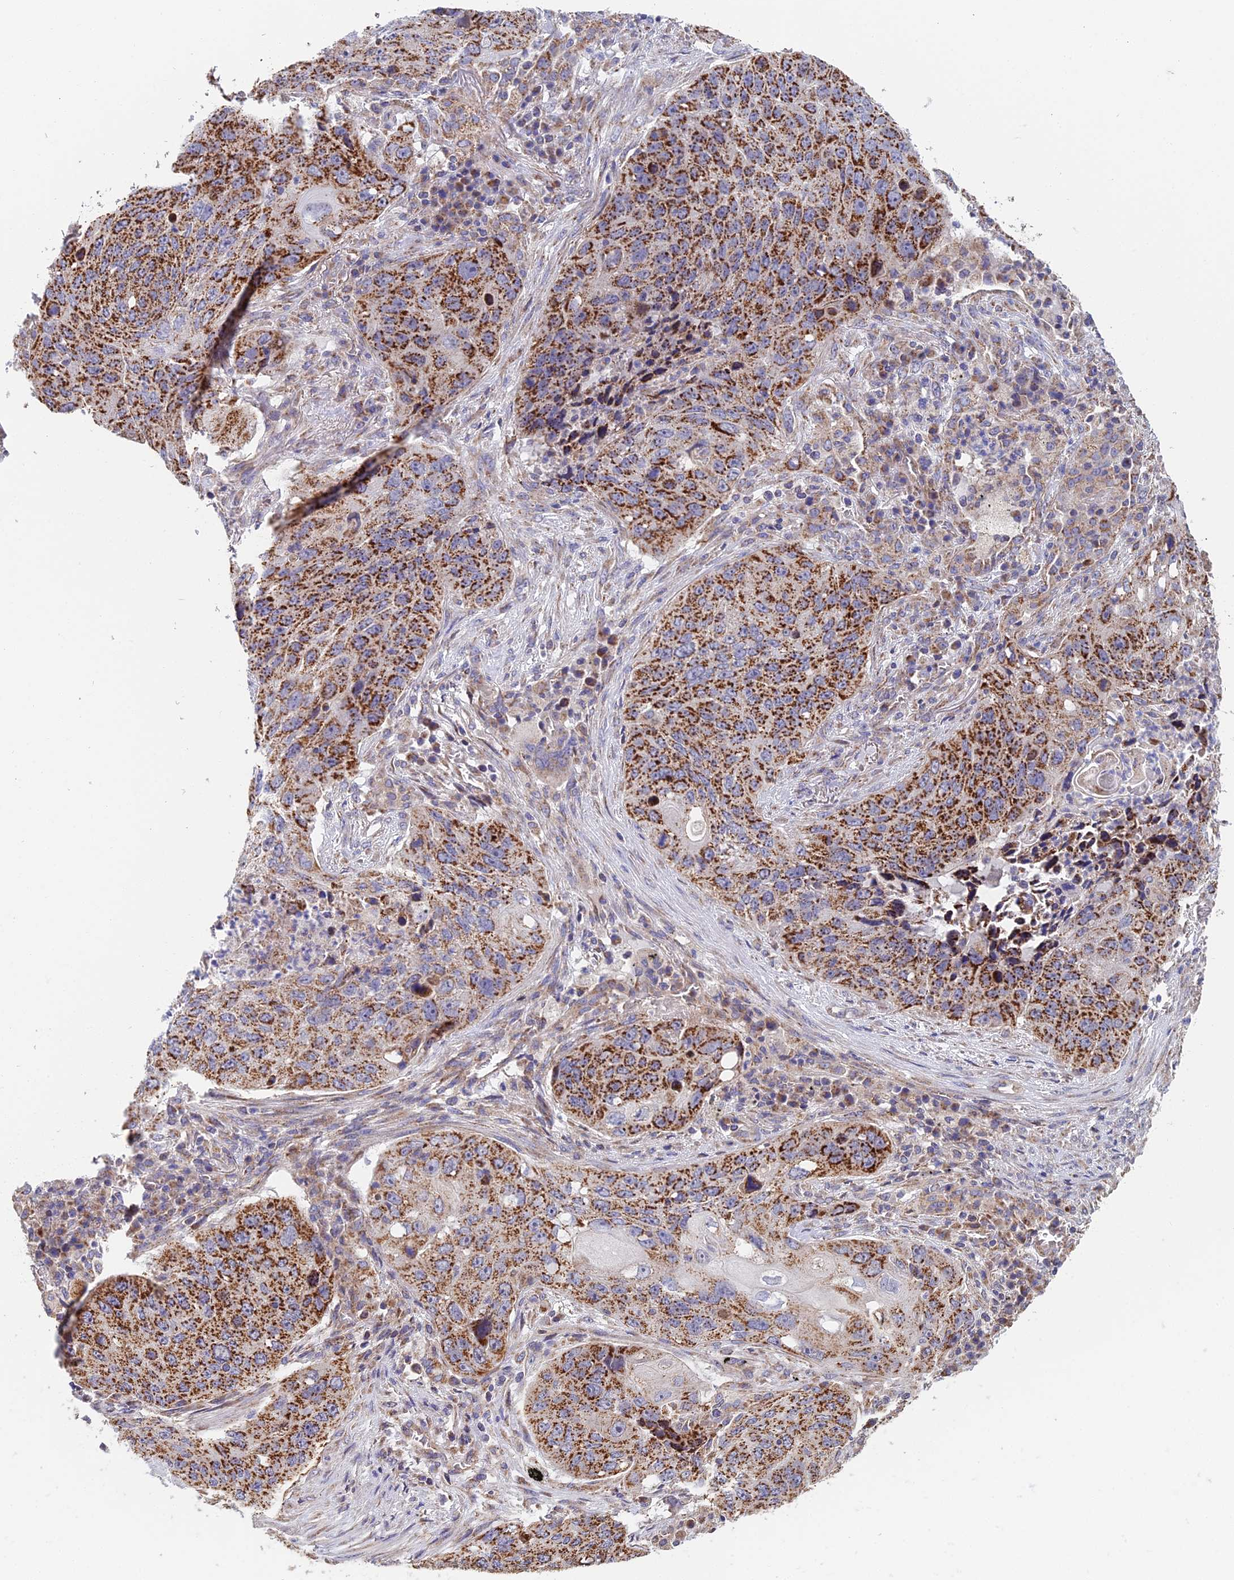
{"staining": {"intensity": "strong", "quantity": ">75%", "location": "cytoplasmic/membranous"}, "tissue": "lung cancer", "cell_type": "Tumor cells", "image_type": "cancer", "snomed": [{"axis": "morphology", "description": "Squamous cell carcinoma, NOS"}, {"axis": "topography", "description": "Lung"}], "caption": "This is a micrograph of immunohistochemistry staining of lung squamous cell carcinoma, which shows strong positivity in the cytoplasmic/membranous of tumor cells.", "gene": "ECSIT", "patient": {"sex": "female", "age": 63}}